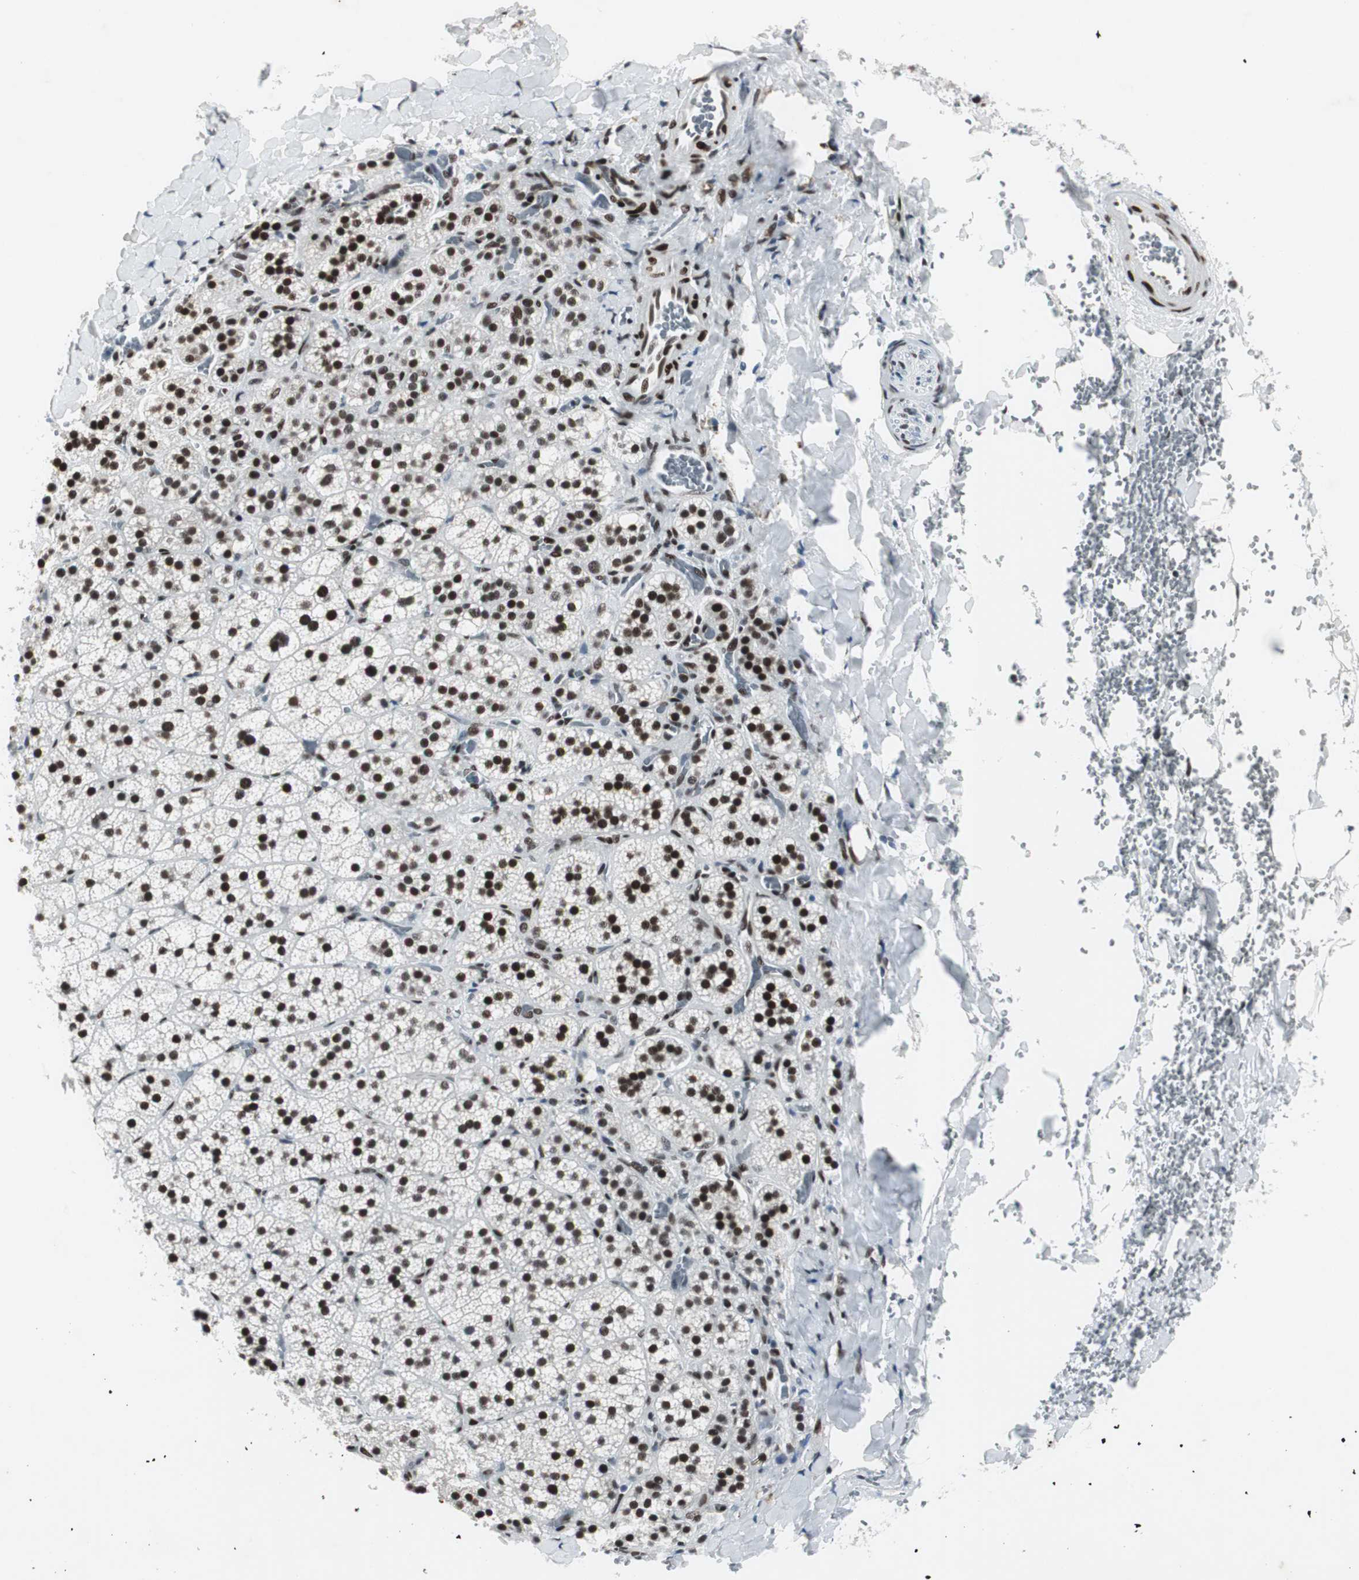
{"staining": {"intensity": "strong", "quantity": ">75%", "location": "nuclear"}, "tissue": "adrenal gland", "cell_type": "Glandular cells", "image_type": "normal", "snomed": [{"axis": "morphology", "description": "Normal tissue, NOS"}, {"axis": "topography", "description": "Adrenal gland"}], "caption": "Glandular cells display high levels of strong nuclear staining in approximately >75% of cells in normal human adrenal gland. The protein is stained brown, and the nuclei are stained in blue (DAB IHC with brightfield microscopy, high magnification).", "gene": "MEF2D", "patient": {"sex": "female", "age": 44}}